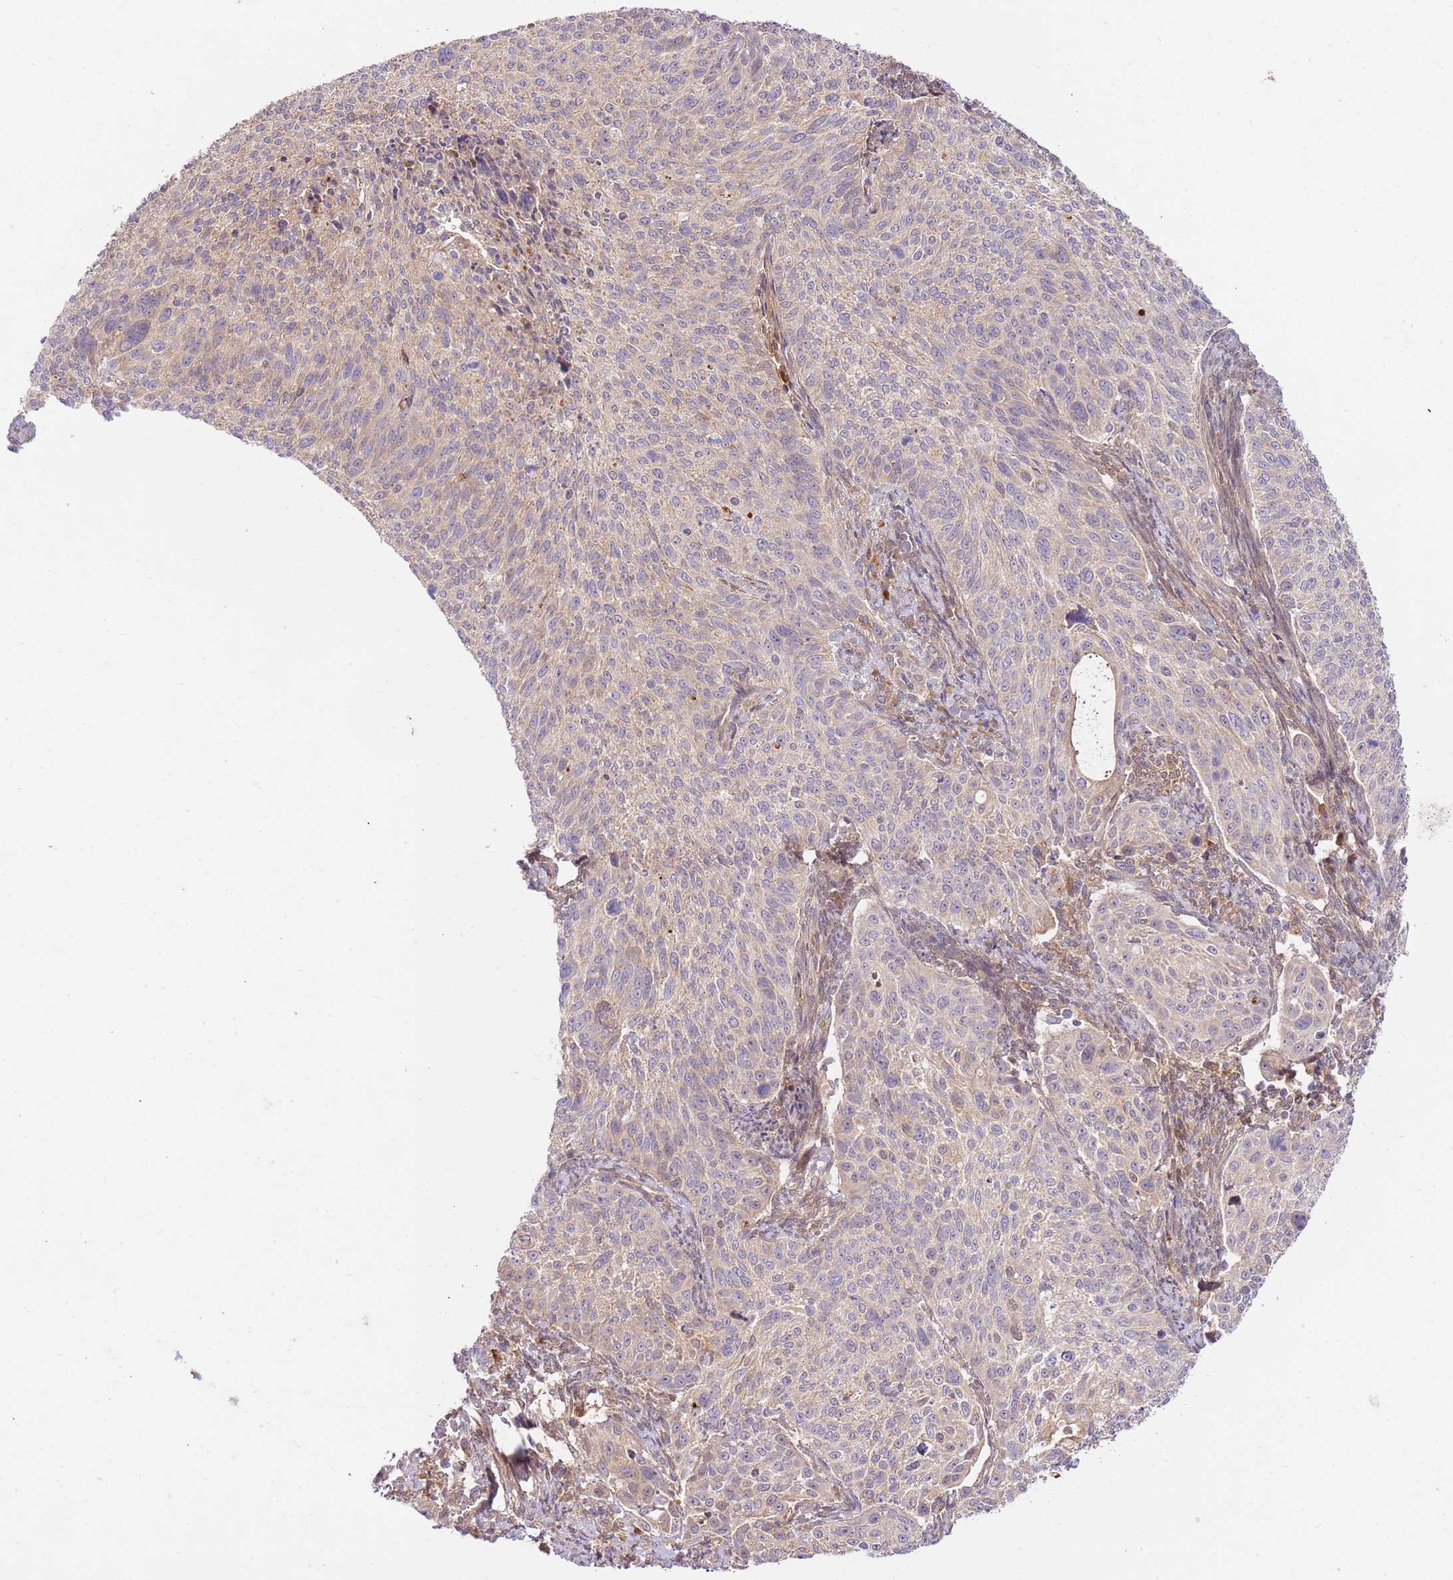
{"staining": {"intensity": "weak", "quantity": "<25%", "location": "cytoplasmic/membranous"}, "tissue": "cervical cancer", "cell_type": "Tumor cells", "image_type": "cancer", "snomed": [{"axis": "morphology", "description": "Squamous cell carcinoma, NOS"}, {"axis": "topography", "description": "Cervix"}], "caption": "Protein analysis of cervical cancer (squamous cell carcinoma) displays no significant positivity in tumor cells. Brightfield microscopy of immunohistochemistry stained with DAB (brown) and hematoxylin (blue), captured at high magnification.", "gene": "C8G", "patient": {"sex": "female", "age": 70}}